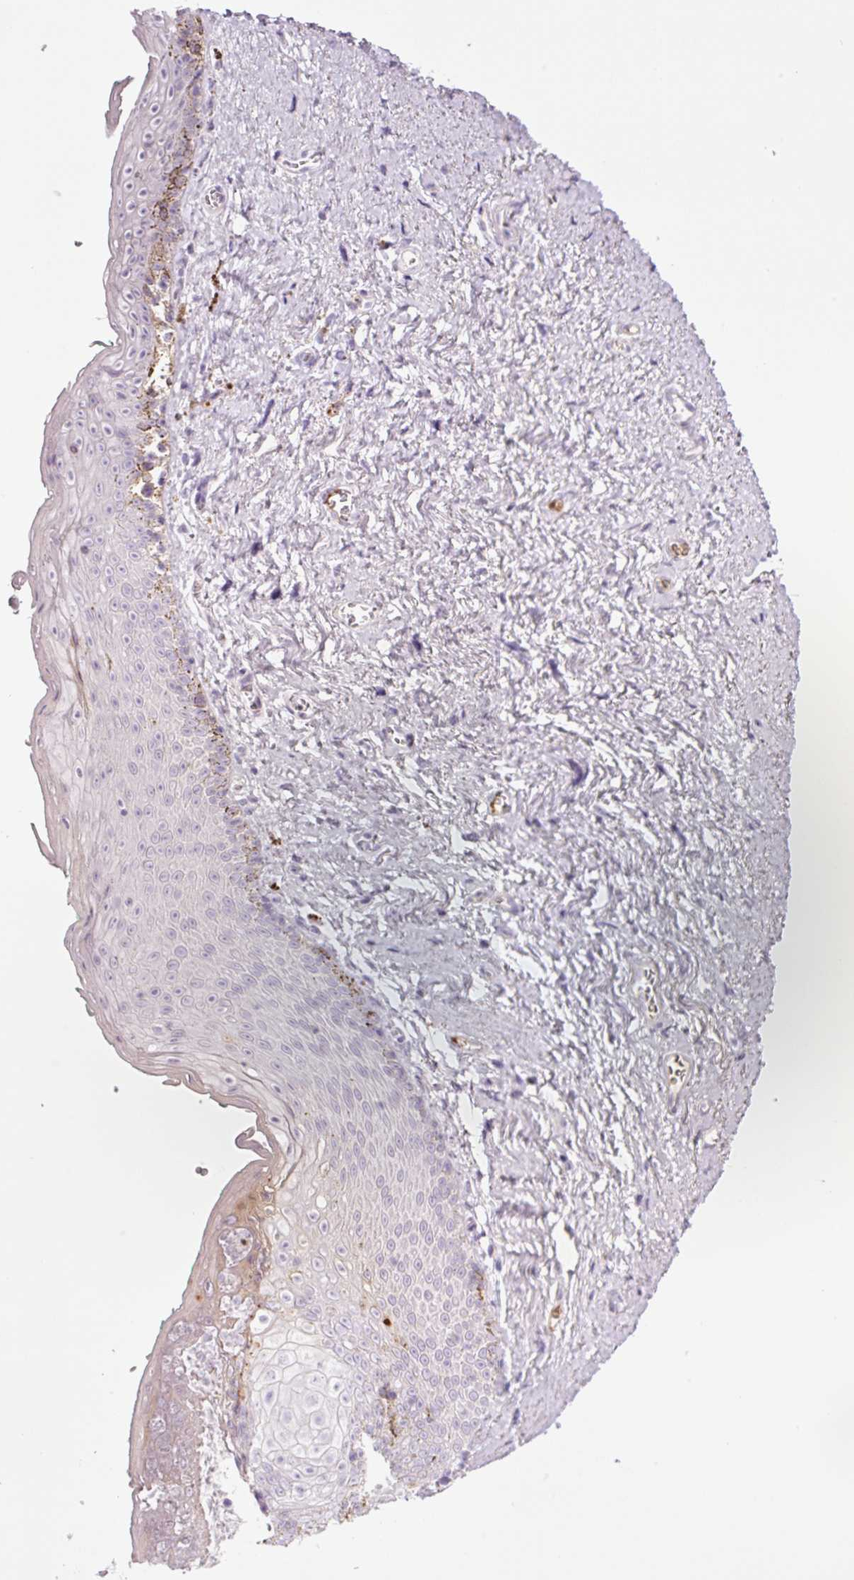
{"staining": {"intensity": "weak", "quantity": "<25%", "location": "cytoplasmic/membranous"}, "tissue": "vagina", "cell_type": "Squamous epithelial cells", "image_type": "normal", "snomed": [{"axis": "morphology", "description": "Normal tissue, NOS"}, {"axis": "topography", "description": "Vulva"}, {"axis": "topography", "description": "Vagina"}, {"axis": "topography", "description": "Peripheral nerve tissue"}], "caption": "High power microscopy histopathology image of an immunohistochemistry image of unremarkable vagina, revealing no significant expression in squamous epithelial cells.", "gene": "KLF1", "patient": {"sex": "female", "age": 66}}